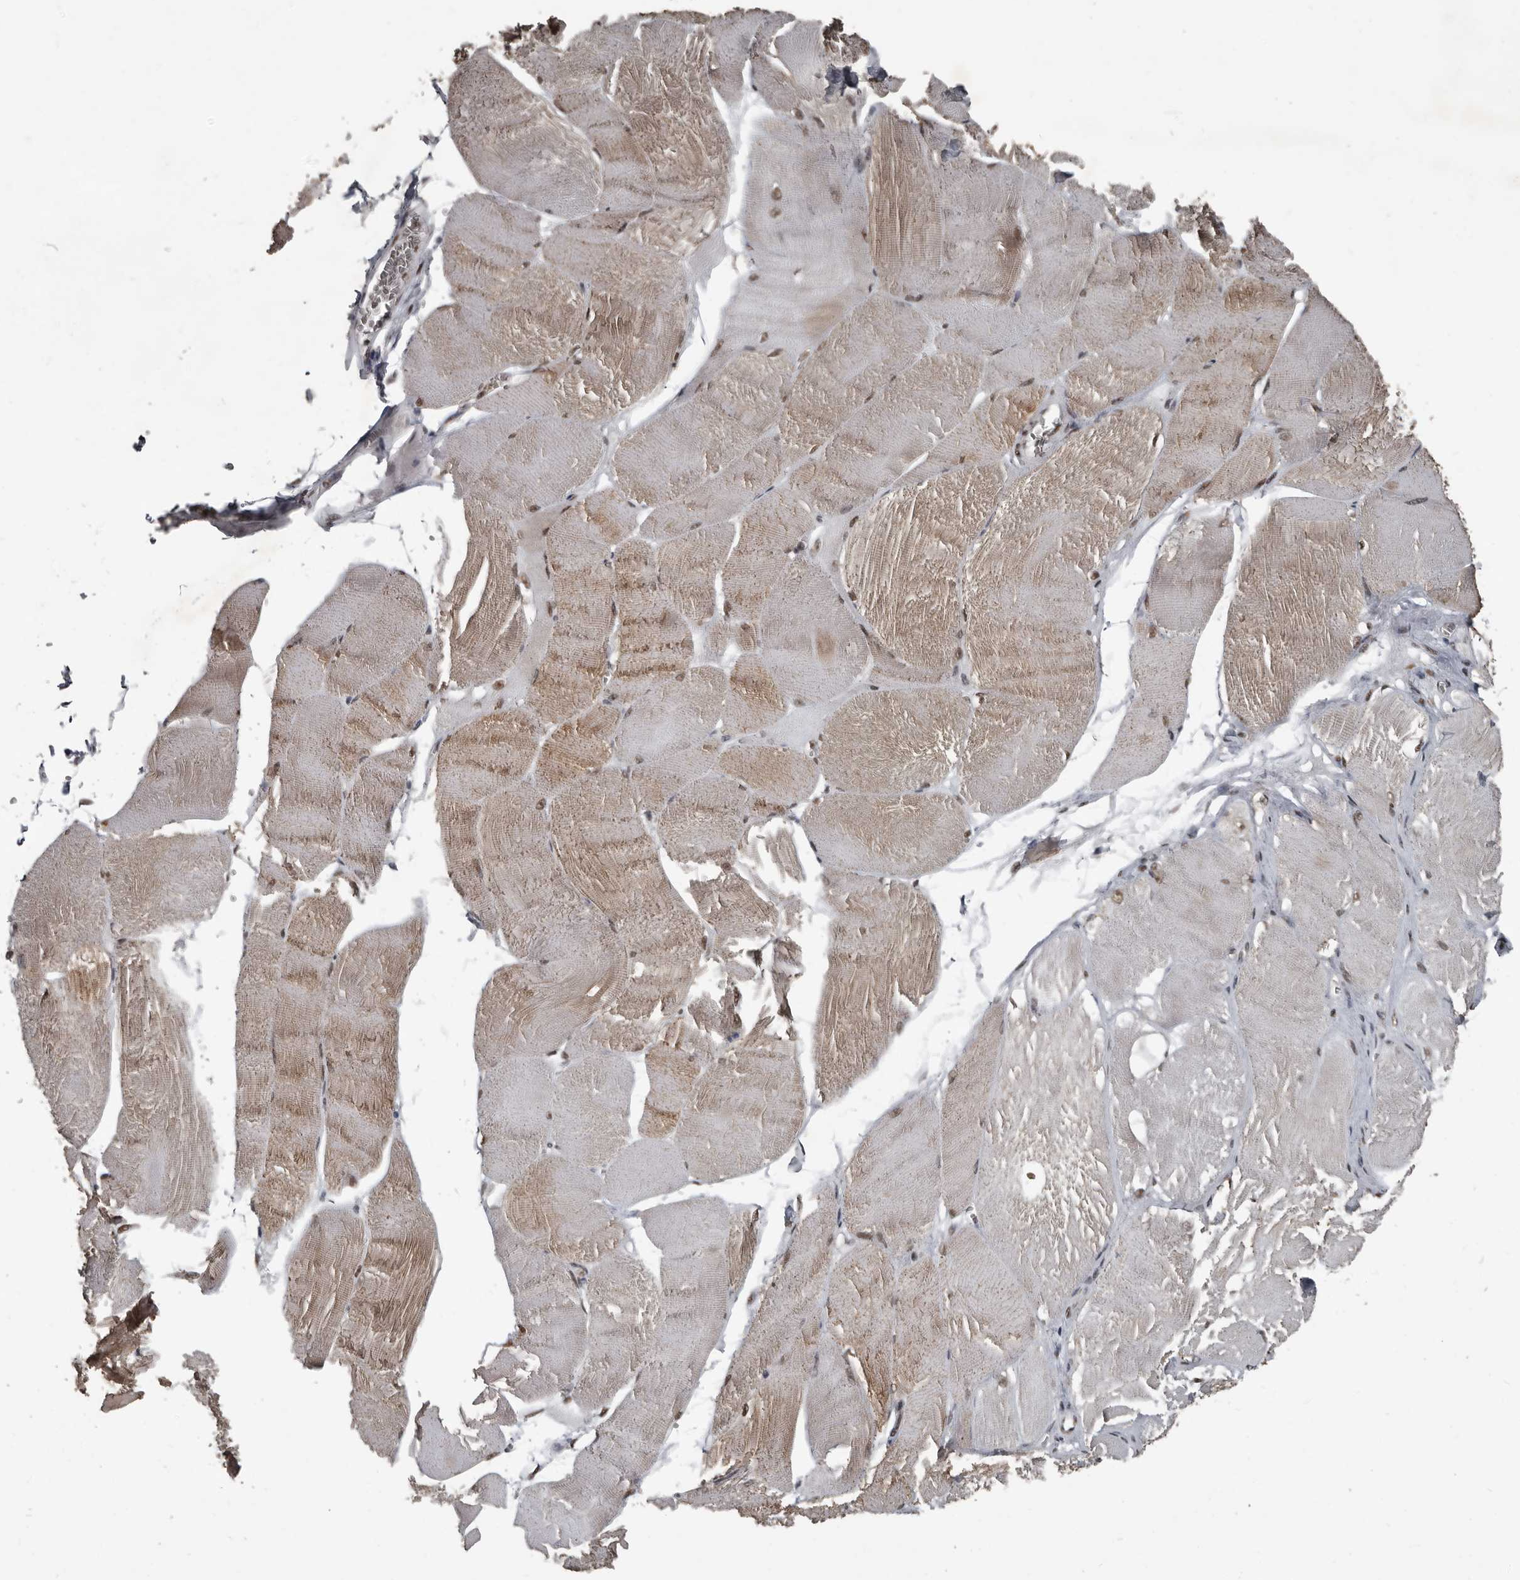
{"staining": {"intensity": "moderate", "quantity": "25%-75%", "location": "cytoplasmic/membranous,nuclear"}, "tissue": "skeletal muscle", "cell_type": "Myocytes", "image_type": "normal", "snomed": [{"axis": "morphology", "description": "Normal tissue, NOS"}, {"axis": "morphology", "description": "Basal cell carcinoma"}, {"axis": "topography", "description": "Skeletal muscle"}], "caption": "Moderate cytoplasmic/membranous,nuclear expression for a protein is present in about 25%-75% of myocytes of benign skeletal muscle using immunohistochemistry (IHC).", "gene": "CHD1L", "patient": {"sex": "female", "age": 64}}